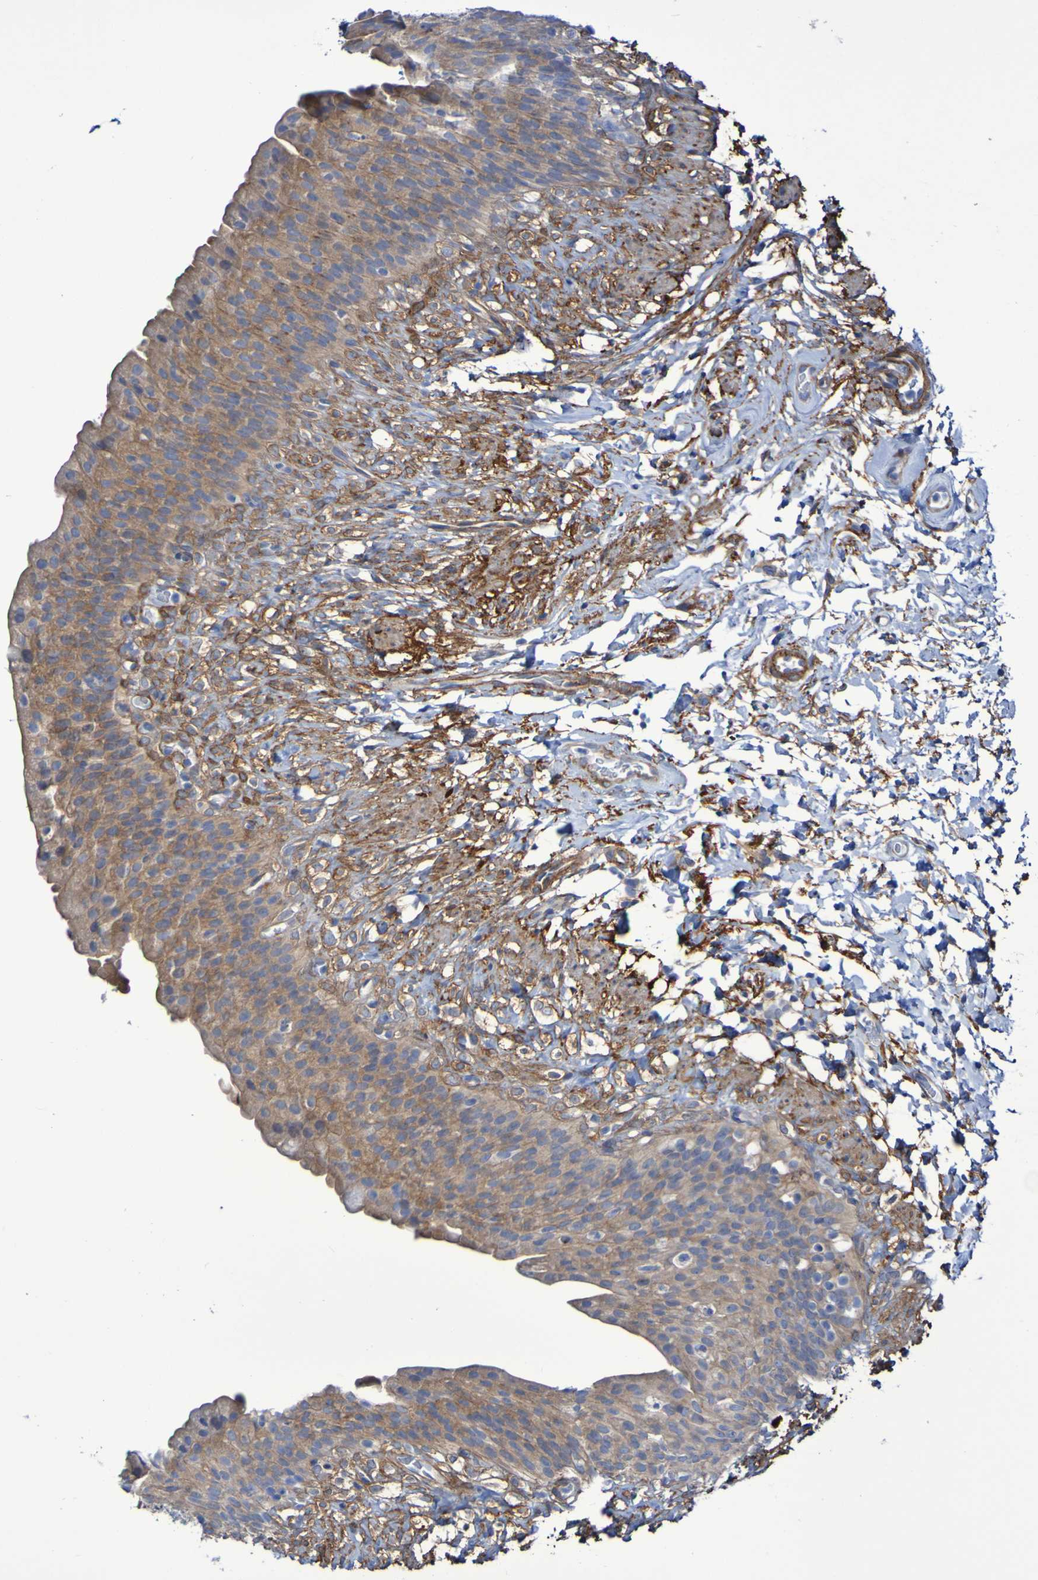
{"staining": {"intensity": "moderate", "quantity": "25%-75%", "location": "cytoplasmic/membranous"}, "tissue": "urinary bladder", "cell_type": "Urothelial cells", "image_type": "normal", "snomed": [{"axis": "morphology", "description": "Normal tissue, NOS"}, {"axis": "topography", "description": "Urinary bladder"}], "caption": "A brown stain shows moderate cytoplasmic/membranous expression of a protein in urothelial cells of normal human urinary bladder. The staining was performed using DAB, with brown indicating positive protein expression. Nuclei are stained blue with hematoxylin.", "gene": "LPP", "patient": {"sex": "female", "age": 79}}